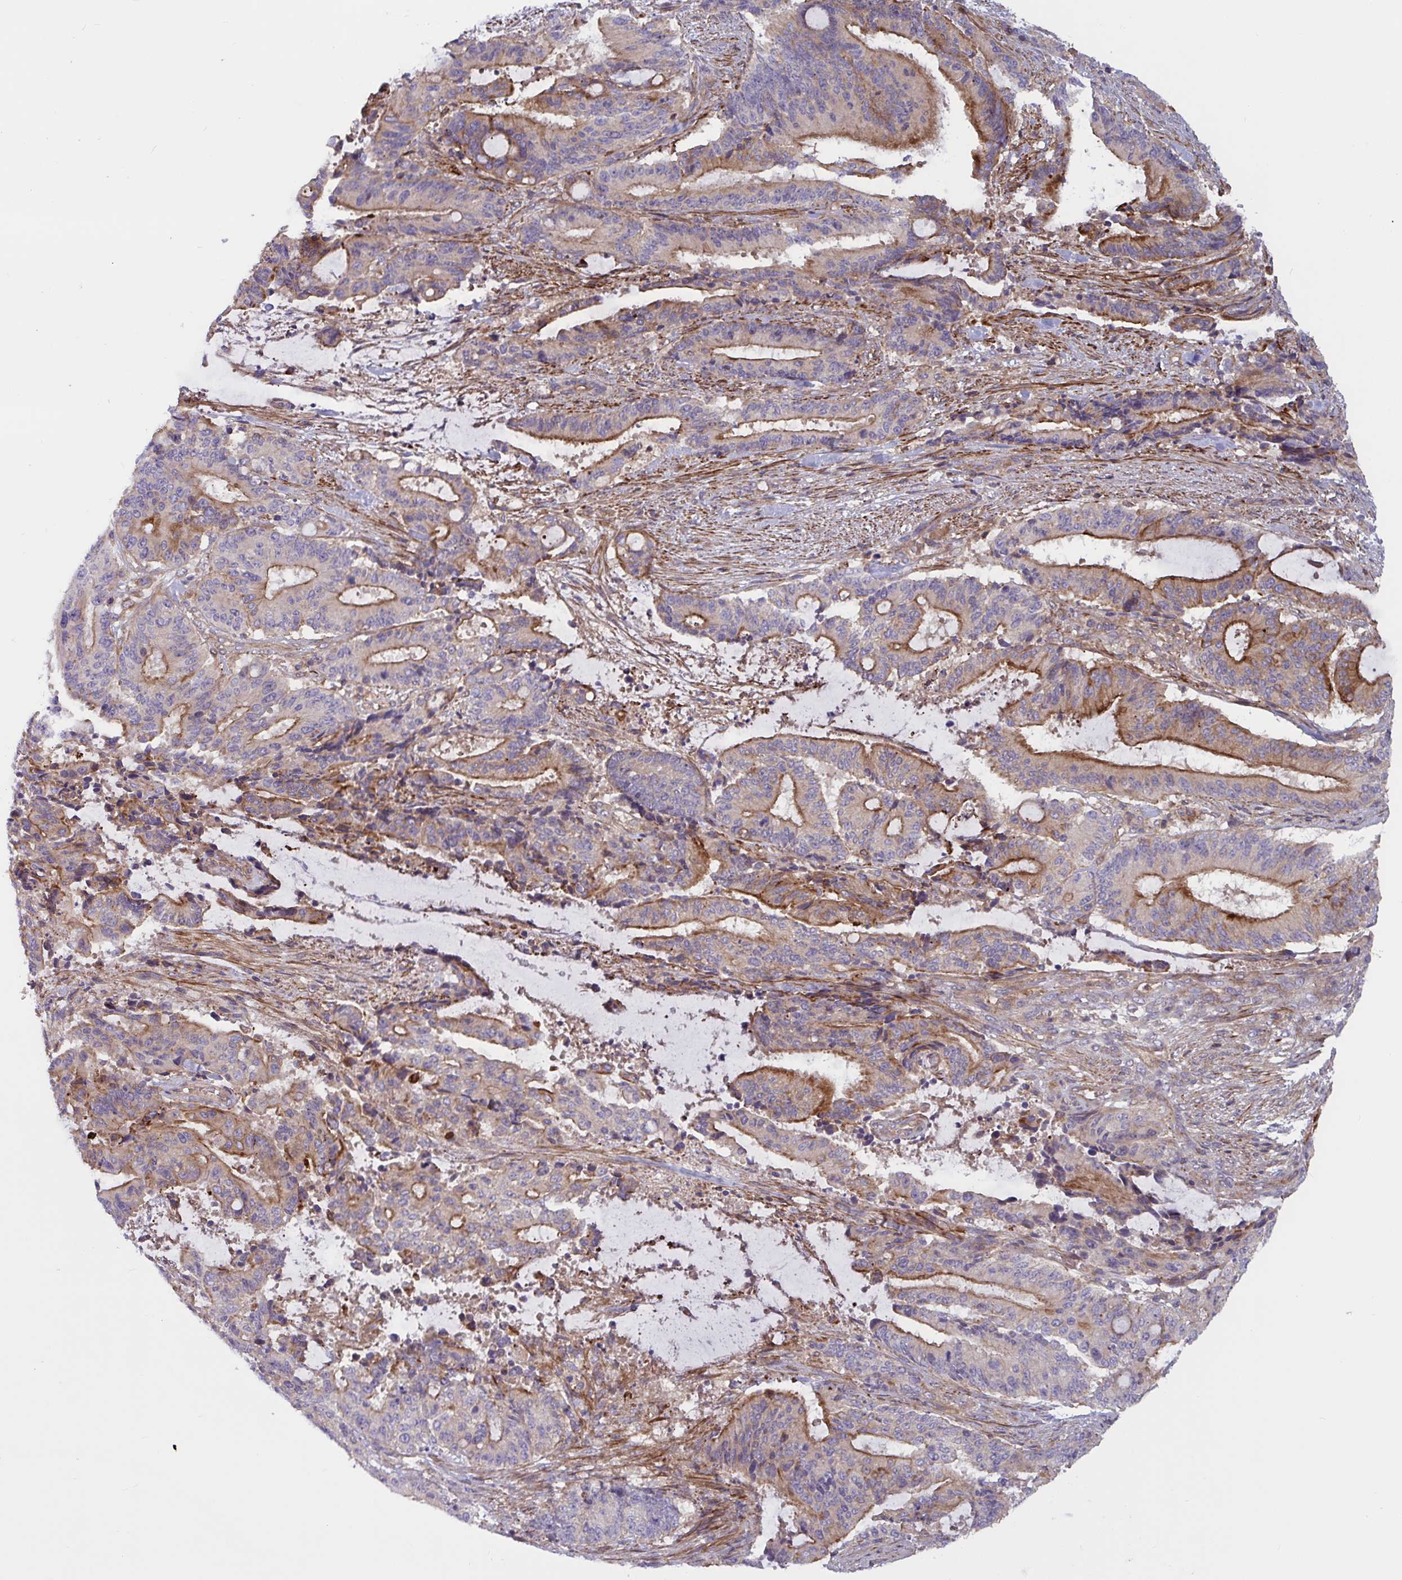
{"staining": {"intensity": "moderate", "quantity": "25%-75%", "location": "cytoplasmic/membranous"}, "tissue": "liver cancer", "cell_type": "Tumor cells", "image_type": "cancer", "snomed": [{"axis": "morphology", "description": "Normal tissue, NOS"}, {"axis": "morphology", "description": "Cholangiocarcinoma"}, {"axis": "topography", "description": "Liver"}, {"axis": "topography", "description": "Peripheral nerve tissue"}], "caption": "A medium amount of moderate cytoplasmic/membranous positivity is seen in about 25%-75% of tumor cells in liver cholangiocarcinoma tissue. (brown staining indicates protein expression, while blue staining denotes nuclei).", "gene": "TANK", "patient": {"sex": "female", "age": 73}}